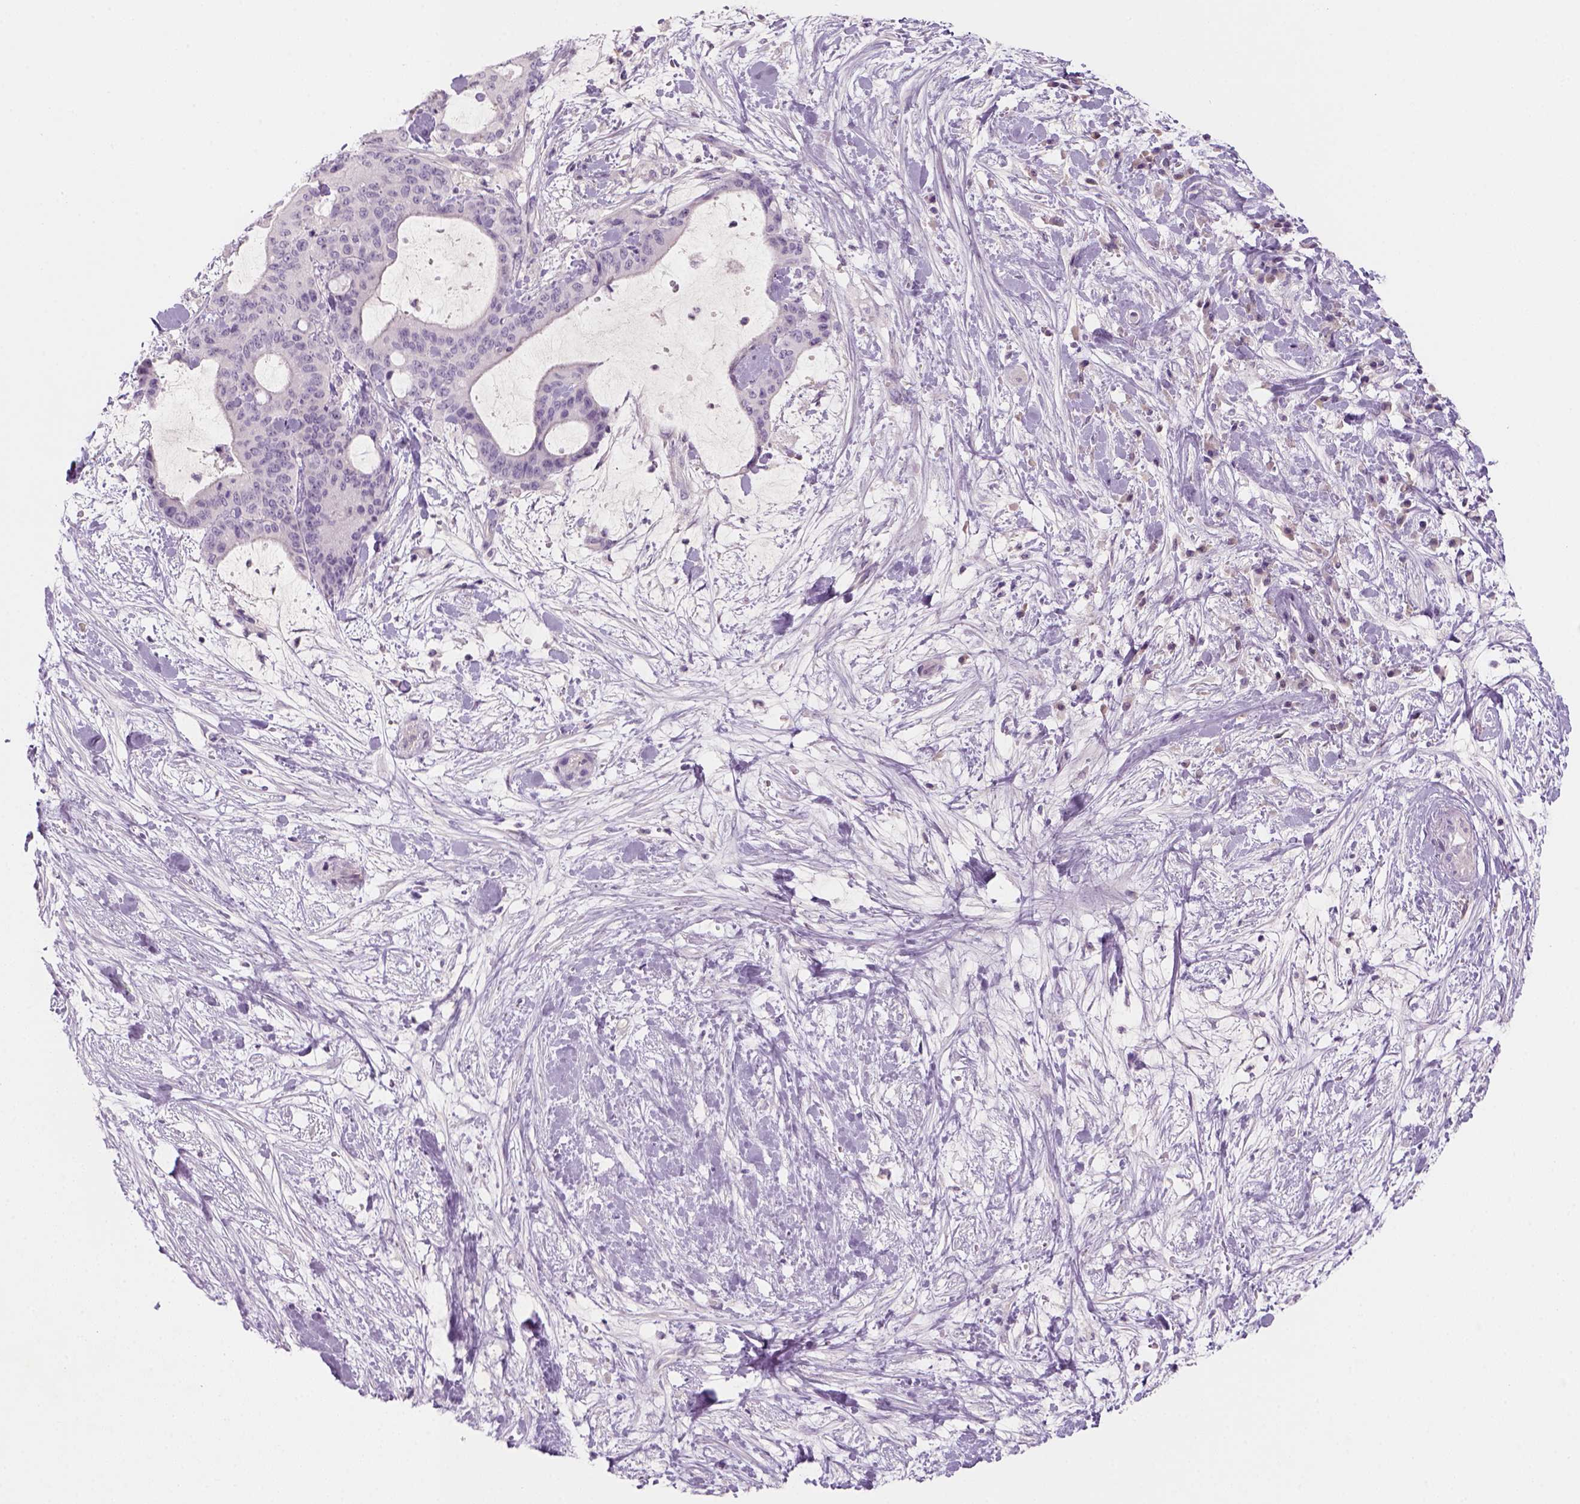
{"staining": {"intensity": "negative", "quantity": "none", "location": "none"}, "tissue": "liver cancer", "cell_type": "Tumor cells", "image_type": "cancer", "snomed": [{"axis": "morphology", "description": "Cholangiocarcinoma"}, {"axis": "topography", "description": "Liver"}], "caption": "DAB immunohistochemical staining of liver cholangiocarcinoma displays no significant staining in tumor cells. (Stains: DAB (3,3'-diaminobenzidine) IHC with hematoxylin counter stain, Microscopy: brightfield microscopy at high magnification).", "gene": "KRT25", "patient": {"sex": "female", "age": 73}}